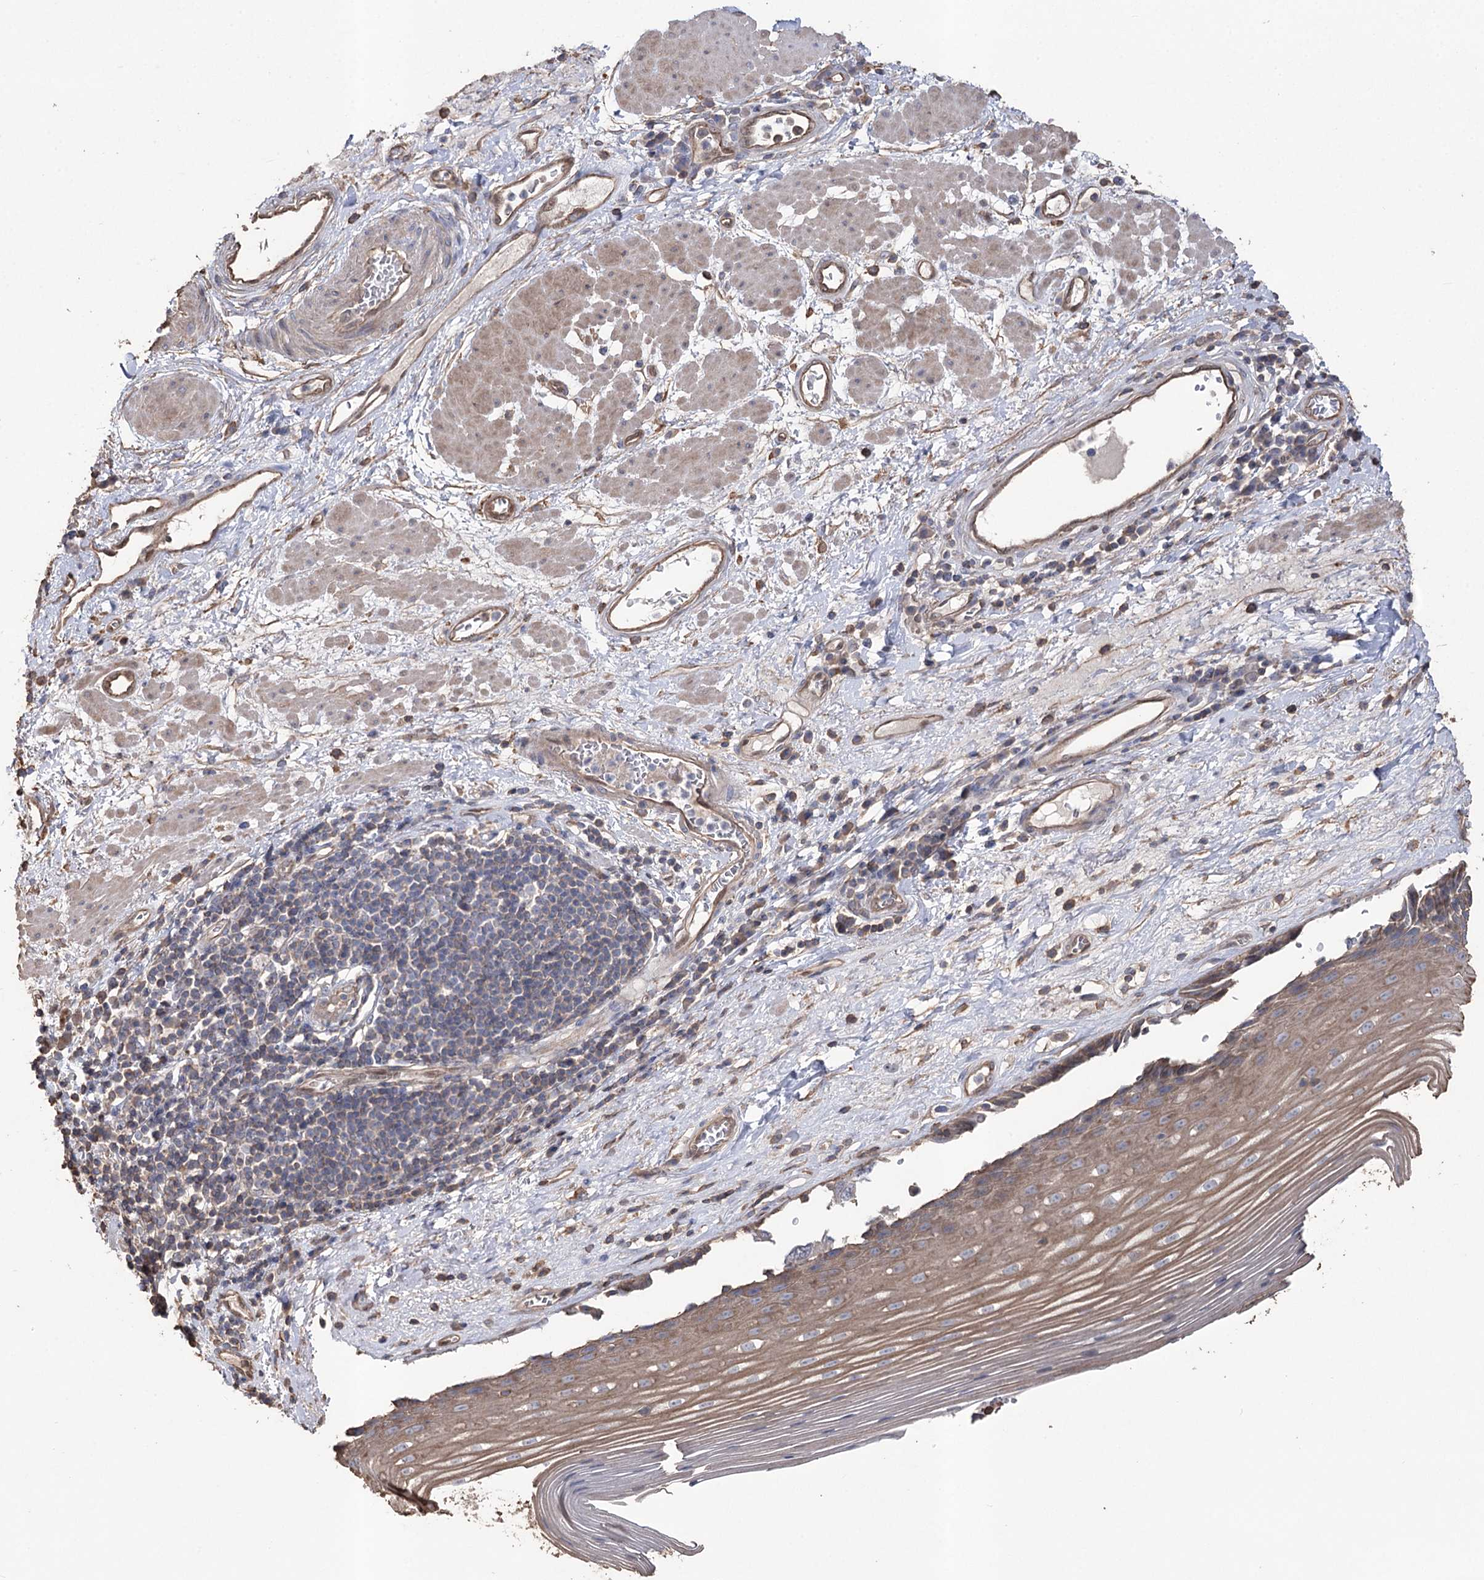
{"staining": {"intensity": "weak", "quantity": ">75%", "location": "cytoplasmic/membranous"}, "tissue": "esophagus", "cell_type": "Squamous epithelial cells", "image_type": "normal", "snomed": [{"axis": "morphology", "description": "Normal tissue, NOS"}, {"axis": "topography", "description": "Esophagus"}], "caption": "Weak cytoplasmic/membranous protein expression is seen in about >75% of squamous epithelial cells in esophagus. (IHC, brightfield microscopy, high magnification).", "gene": "FAM13B", "patient": {"sex": "male", "age": 62}}